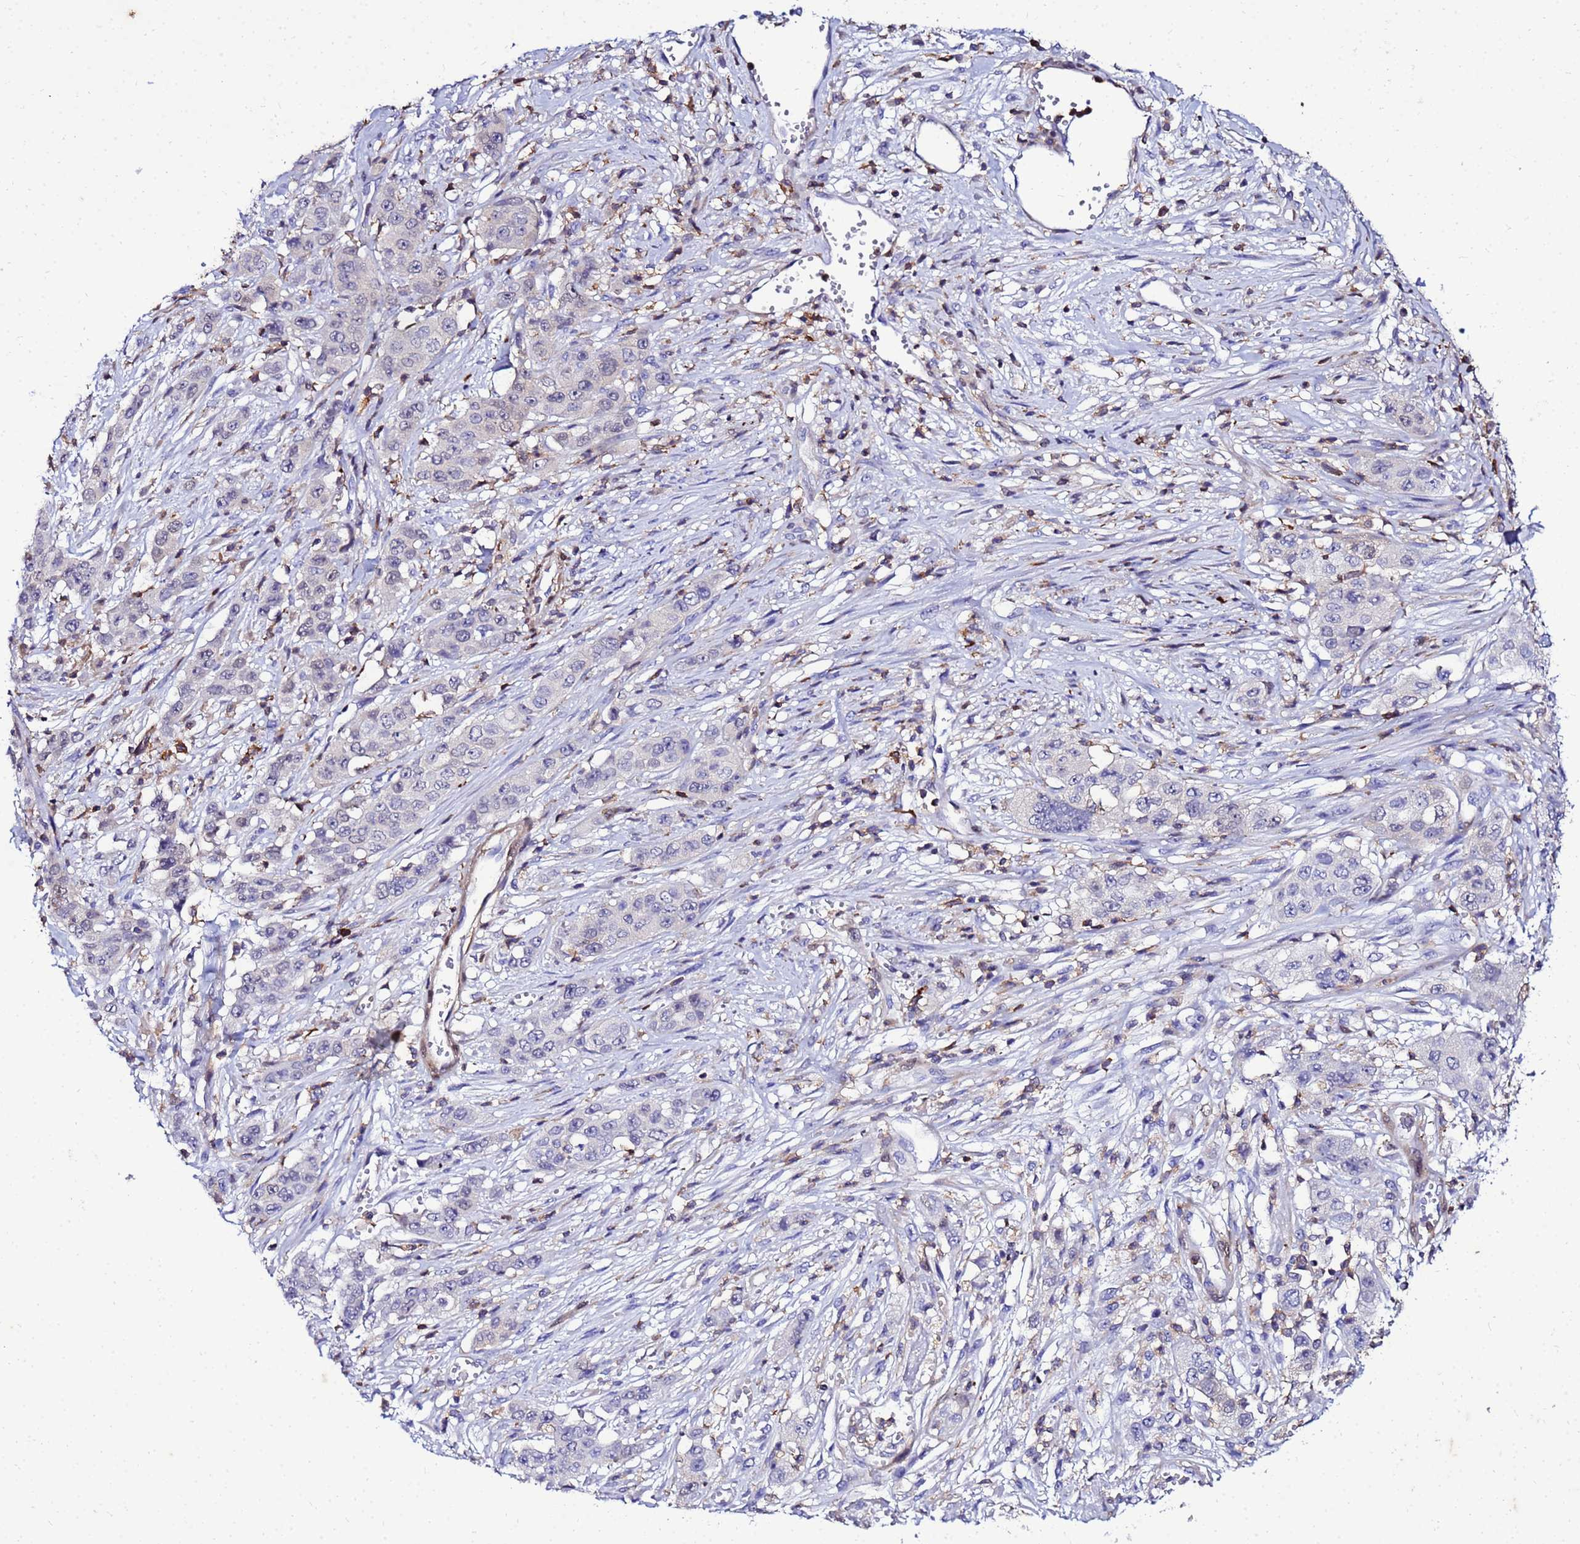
{"staining": {"intensity": "negative", "quantity": "none", "location": "none"}, "tissue": "stomach cancer", "cell_type": "Tumor cells", "image_type": "cancer", "snomed": [{"axis": "morphology", "description": "Adenocarcinoma, NOS"}, {"axis": "topography", "description": "Stomach, upper"}], "caption": "The histopathology image shows no significant expression in tumor cells of adenocarcinoma (stomach).", "gene": "DBNDD2", "patient": {"sex": "male", "age": 62}}